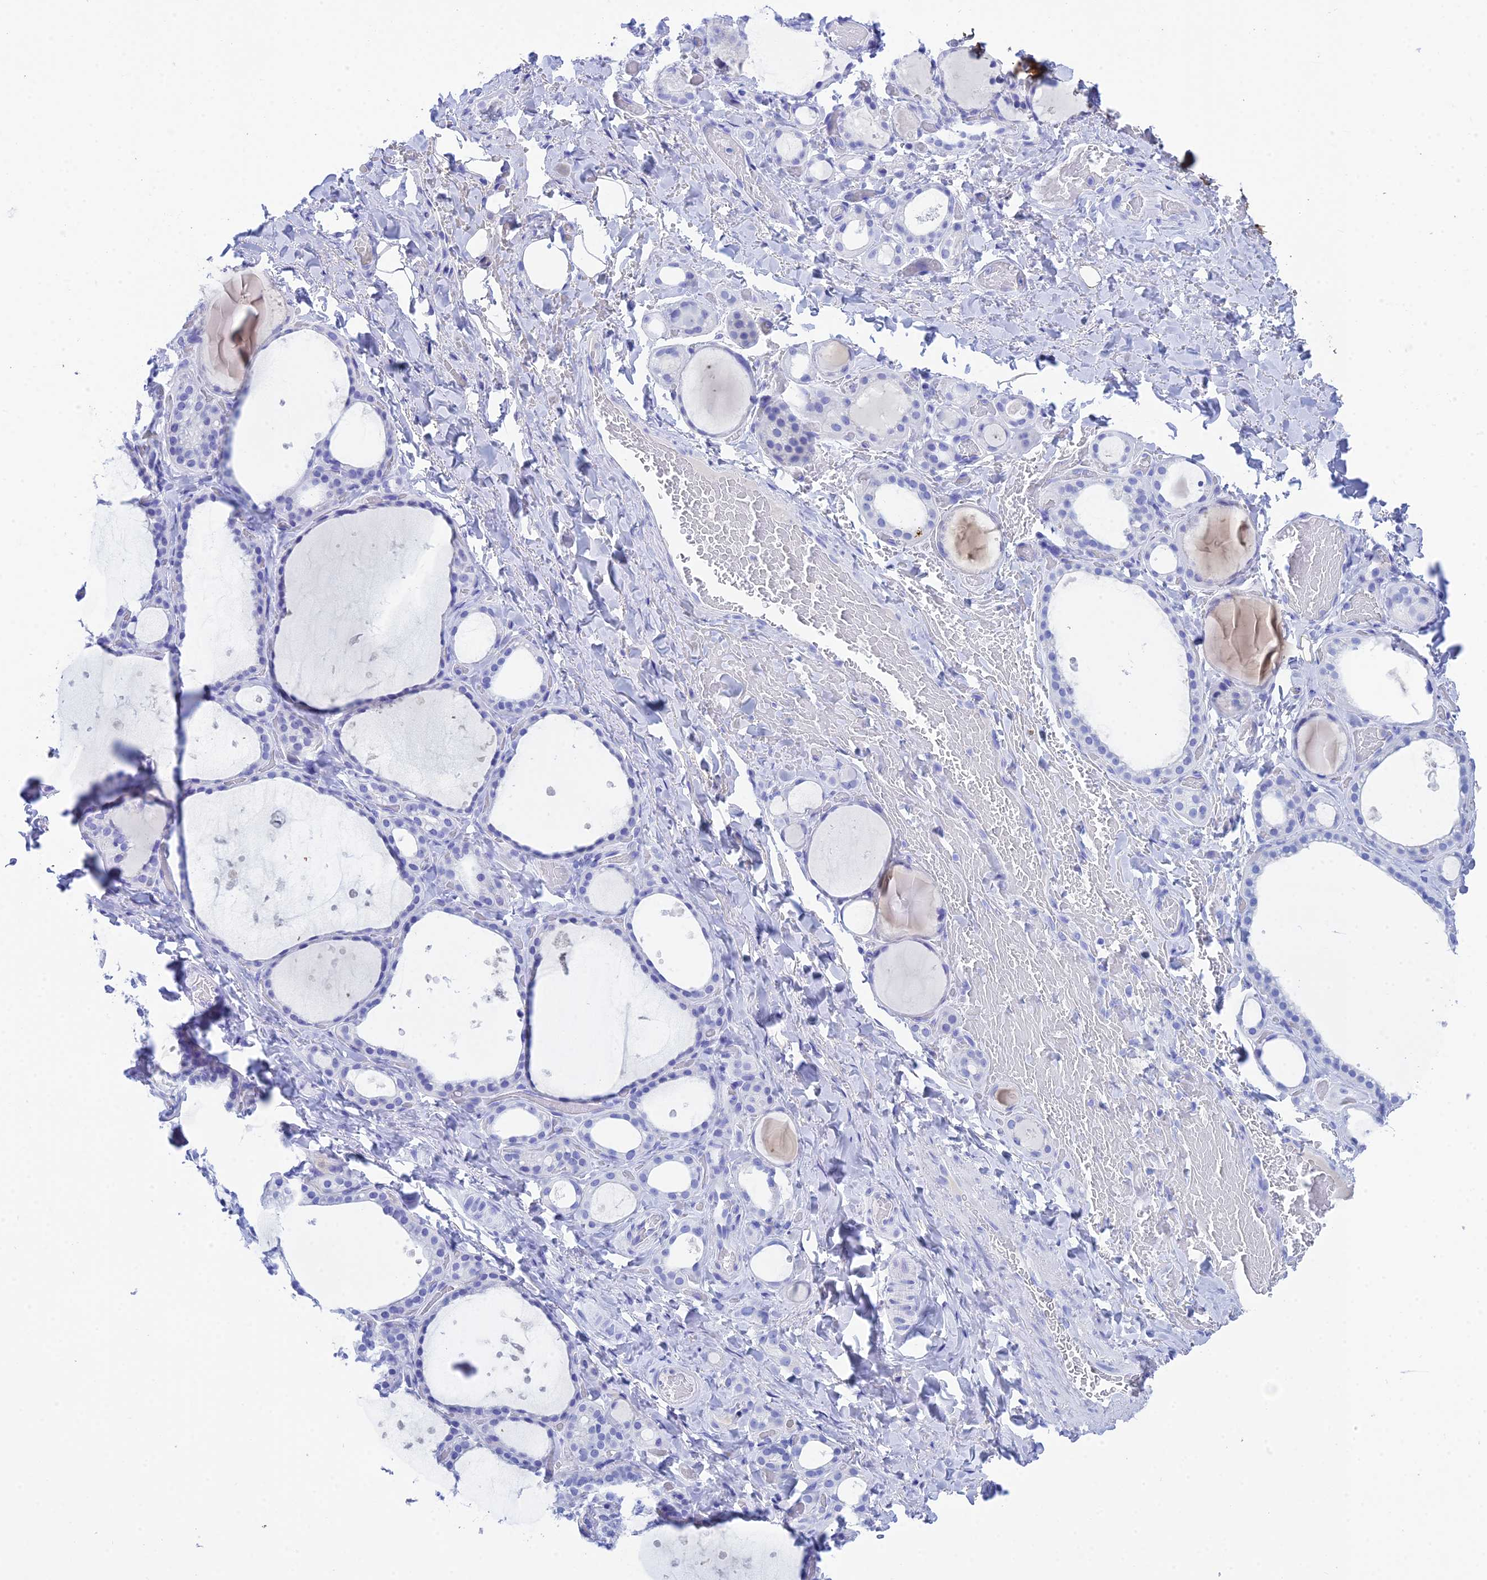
{"staining": {"intensity": "negative", "quantity": "none", "location": "none"}, "tissue": "thyroid gland", "cell_type": "Glandular cells", "image_type": "normal", "snomed": [{"axis": "morphology", "description": "Normal tissue, NOS"}, {"axis": "topography", "description": "Thyroid gland"}], "caption": "Immunohistochemical staining of benign thyroid gland shows no significant staining in glandular cells.", "gene": "REG1A", "patient": {"sex": "female", "age": 44}}